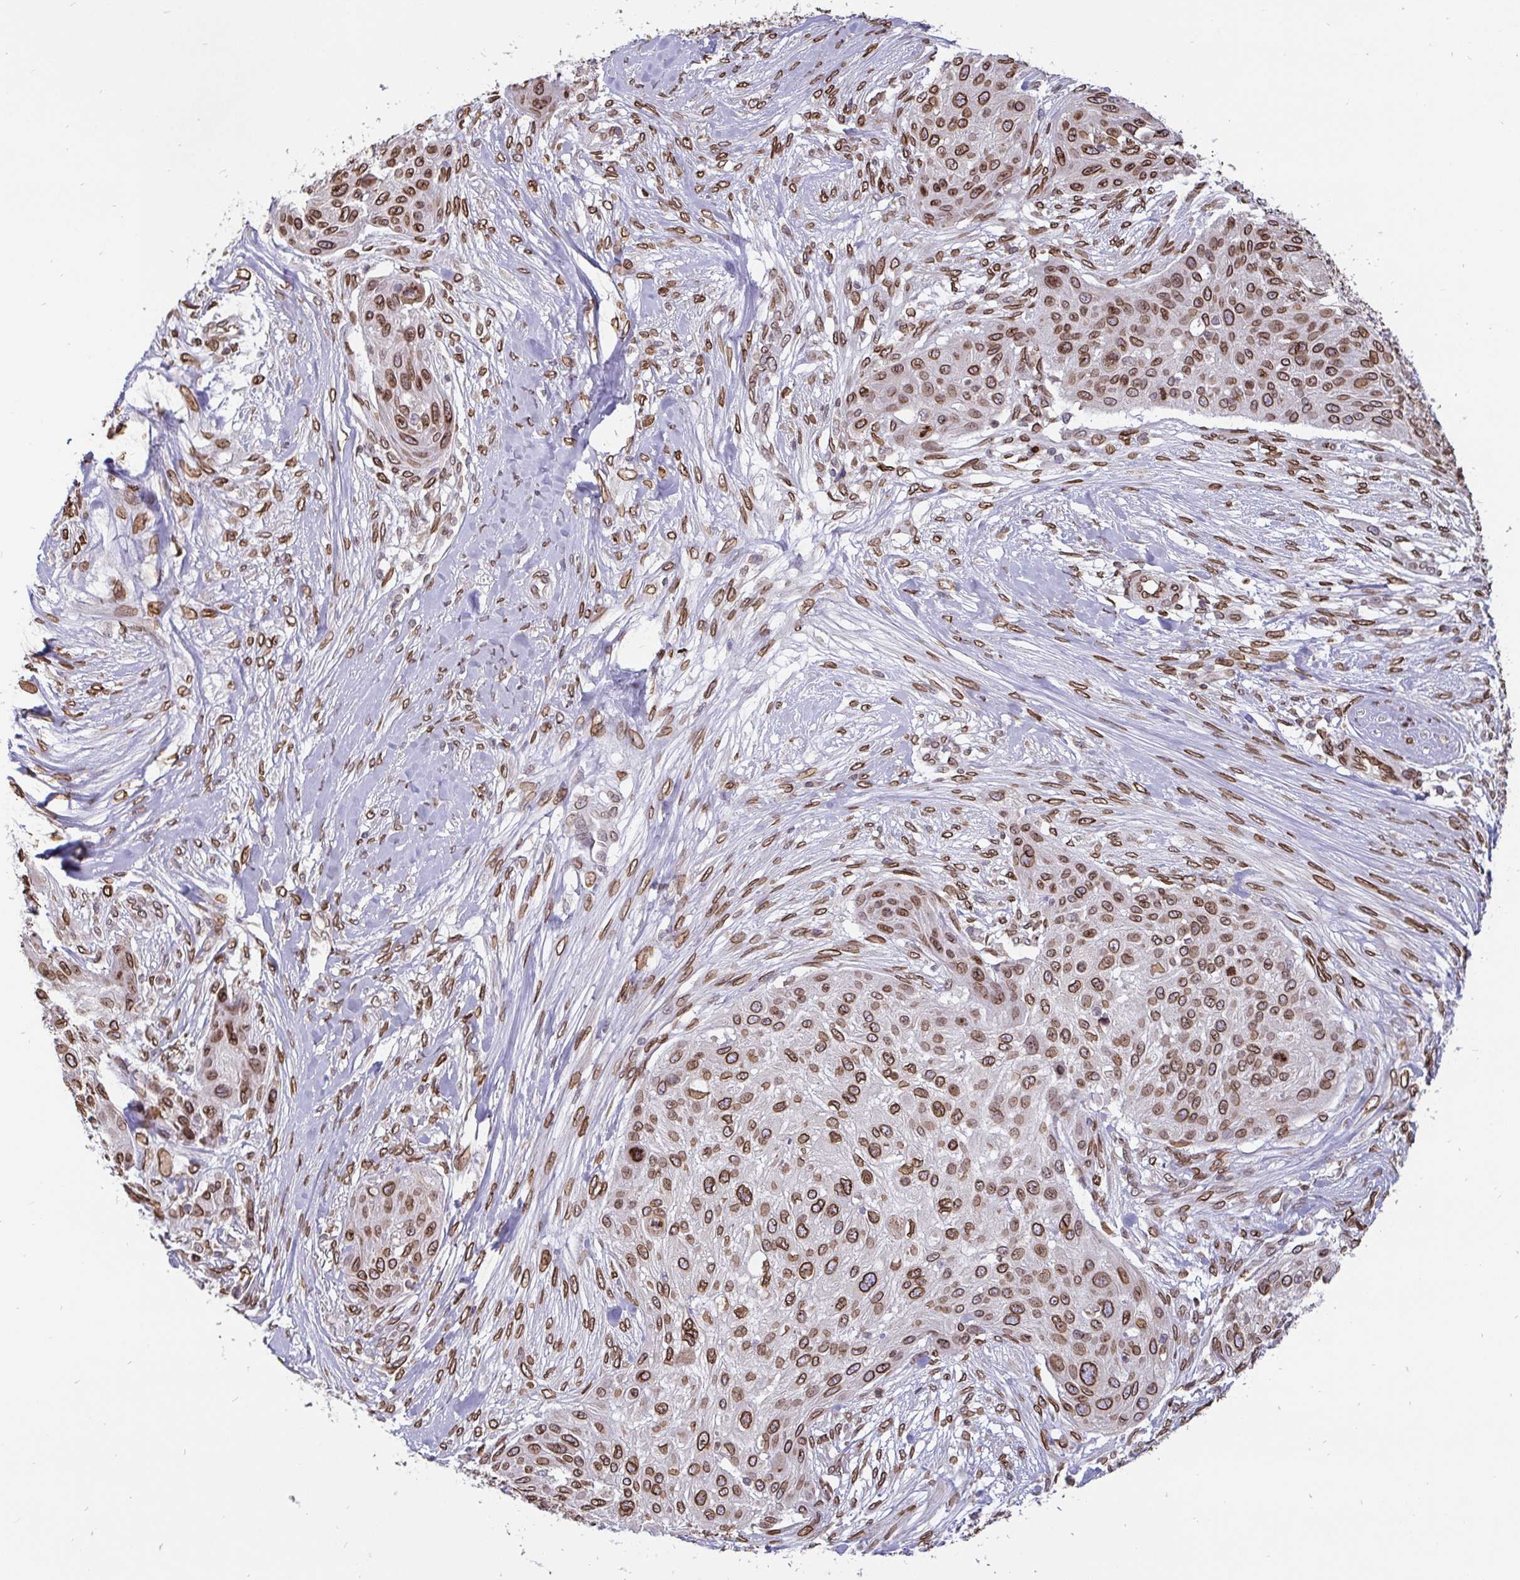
{"staining": {"intensity": "moderate", "quantity": ">75%", "location": "cytoplasmic/membranous,nuclear"}, "tissue": "skin cancer", "cell_type": "Tumor cells", "image_type": "cancer", "snomed": [{"axis": "morphology", "description": "Squamous cell carcinoma, NOS"}, {"axis": "topography", "description": "Skin"}], "caption": "Immunohistochemical staining of squamous cell carcinoma (skin) reveals medium levels of moderate cytoplasmic/membranous and nuclear expression in approximately >75% of tumor cells. Immunohistochemistry stains the protein in brown and the nuclei are stained blue.", "gene": "EMD", "patient": {"sex": "female", "age": 87}}